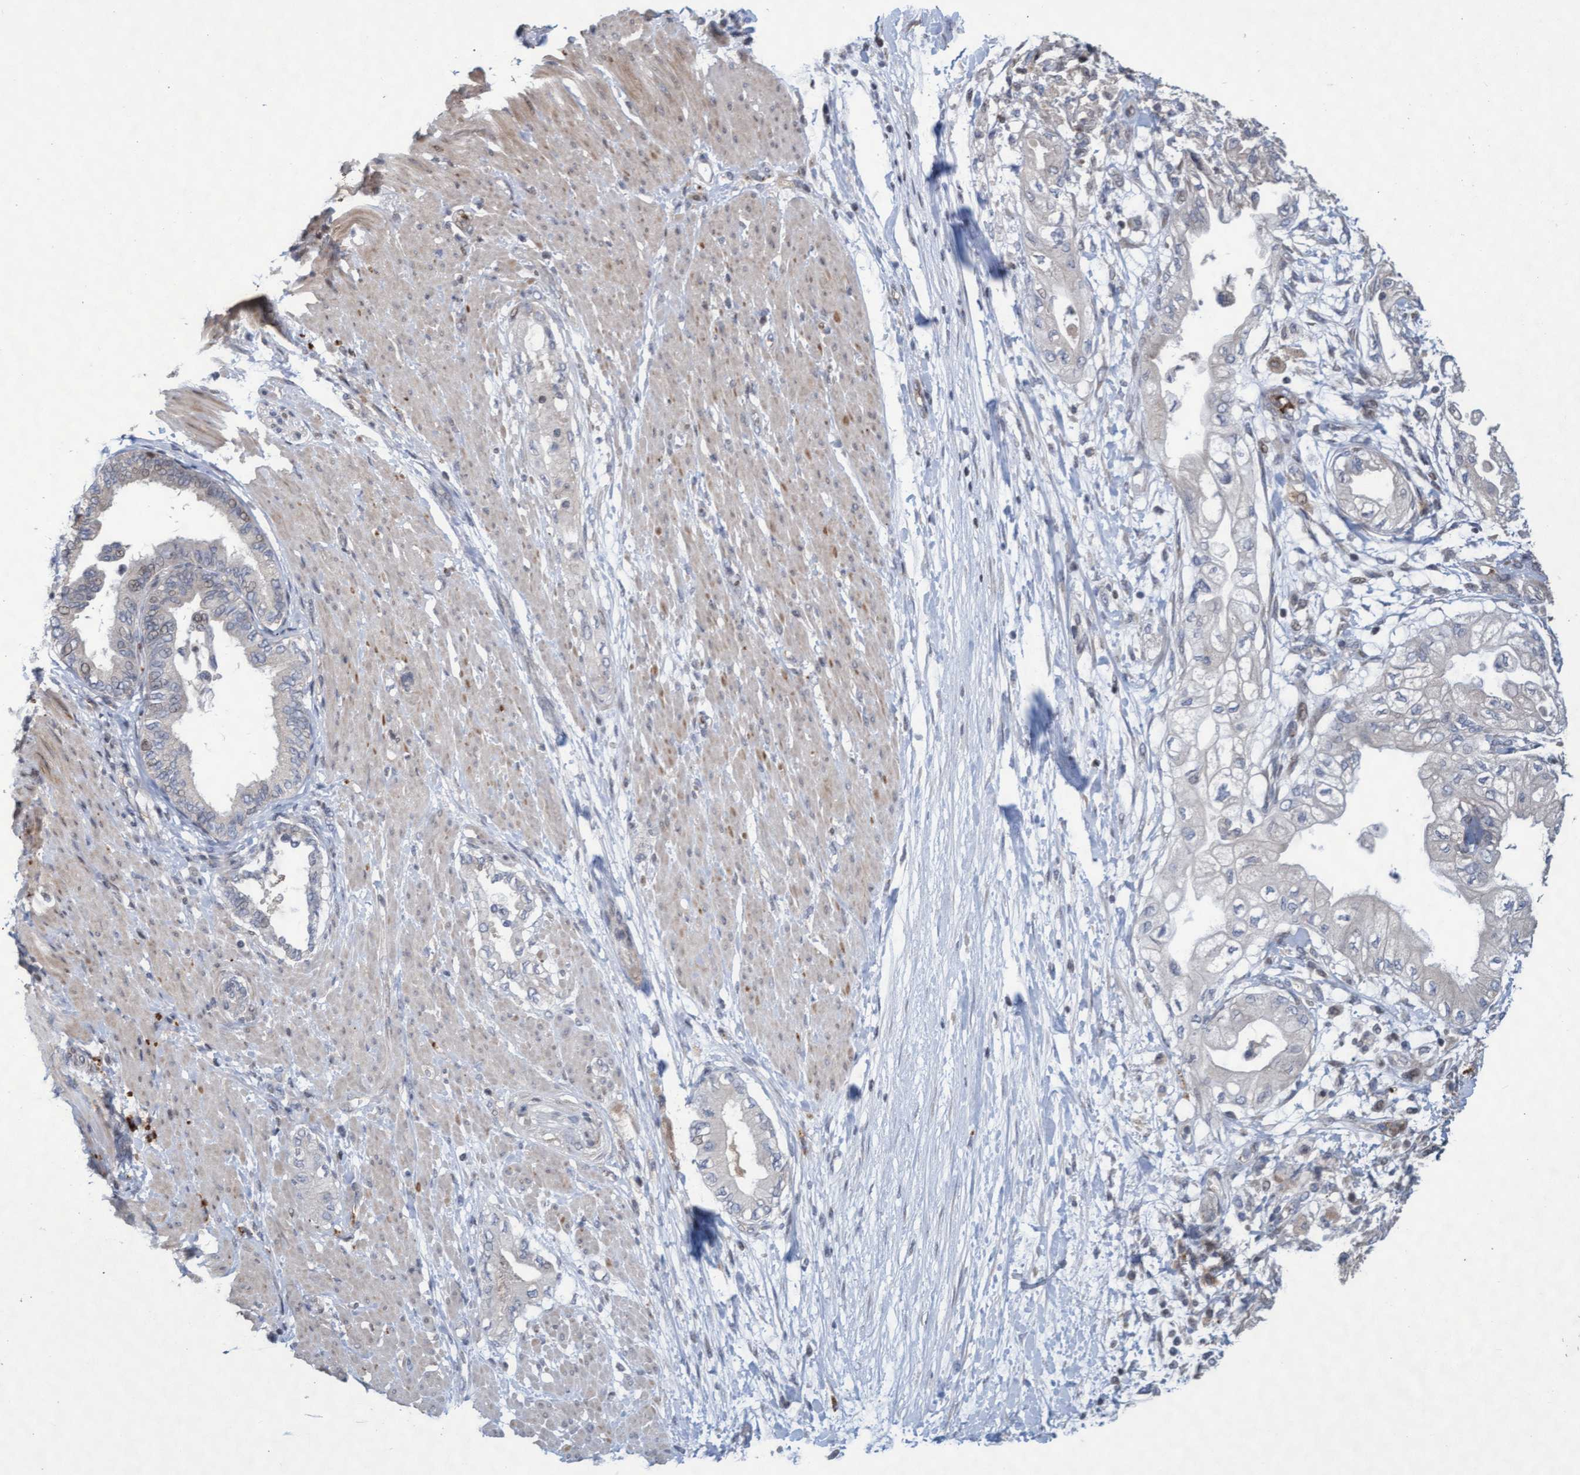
{"staining": {"intensity": "moderate", "quantity": ">75%", "location": "cytoplasmic/membranous"}, "tissue": "adipose tissue", "cell_type": "Adipocytes", "image_type": "normal", "snomed": [{"axis": "morphology", "description": "Normal tissue, NOS"}, {"axis": "morphology", "description": "Adenocarcinoma, NOS"}, {"axis": "topography", "description": "Duodenum"}, {"axis": "topography", "description": "Peripheral nerve tissue"}], "caption": "Immunohistochemical staining of unremarkable adipose tissue demonstrates >75% levels of moderate cytoplasmic/membranous protein staining in about >75% of adipocytes.", "gene": "KCNC2", "patient": {"sex": "female", "age": 60}}